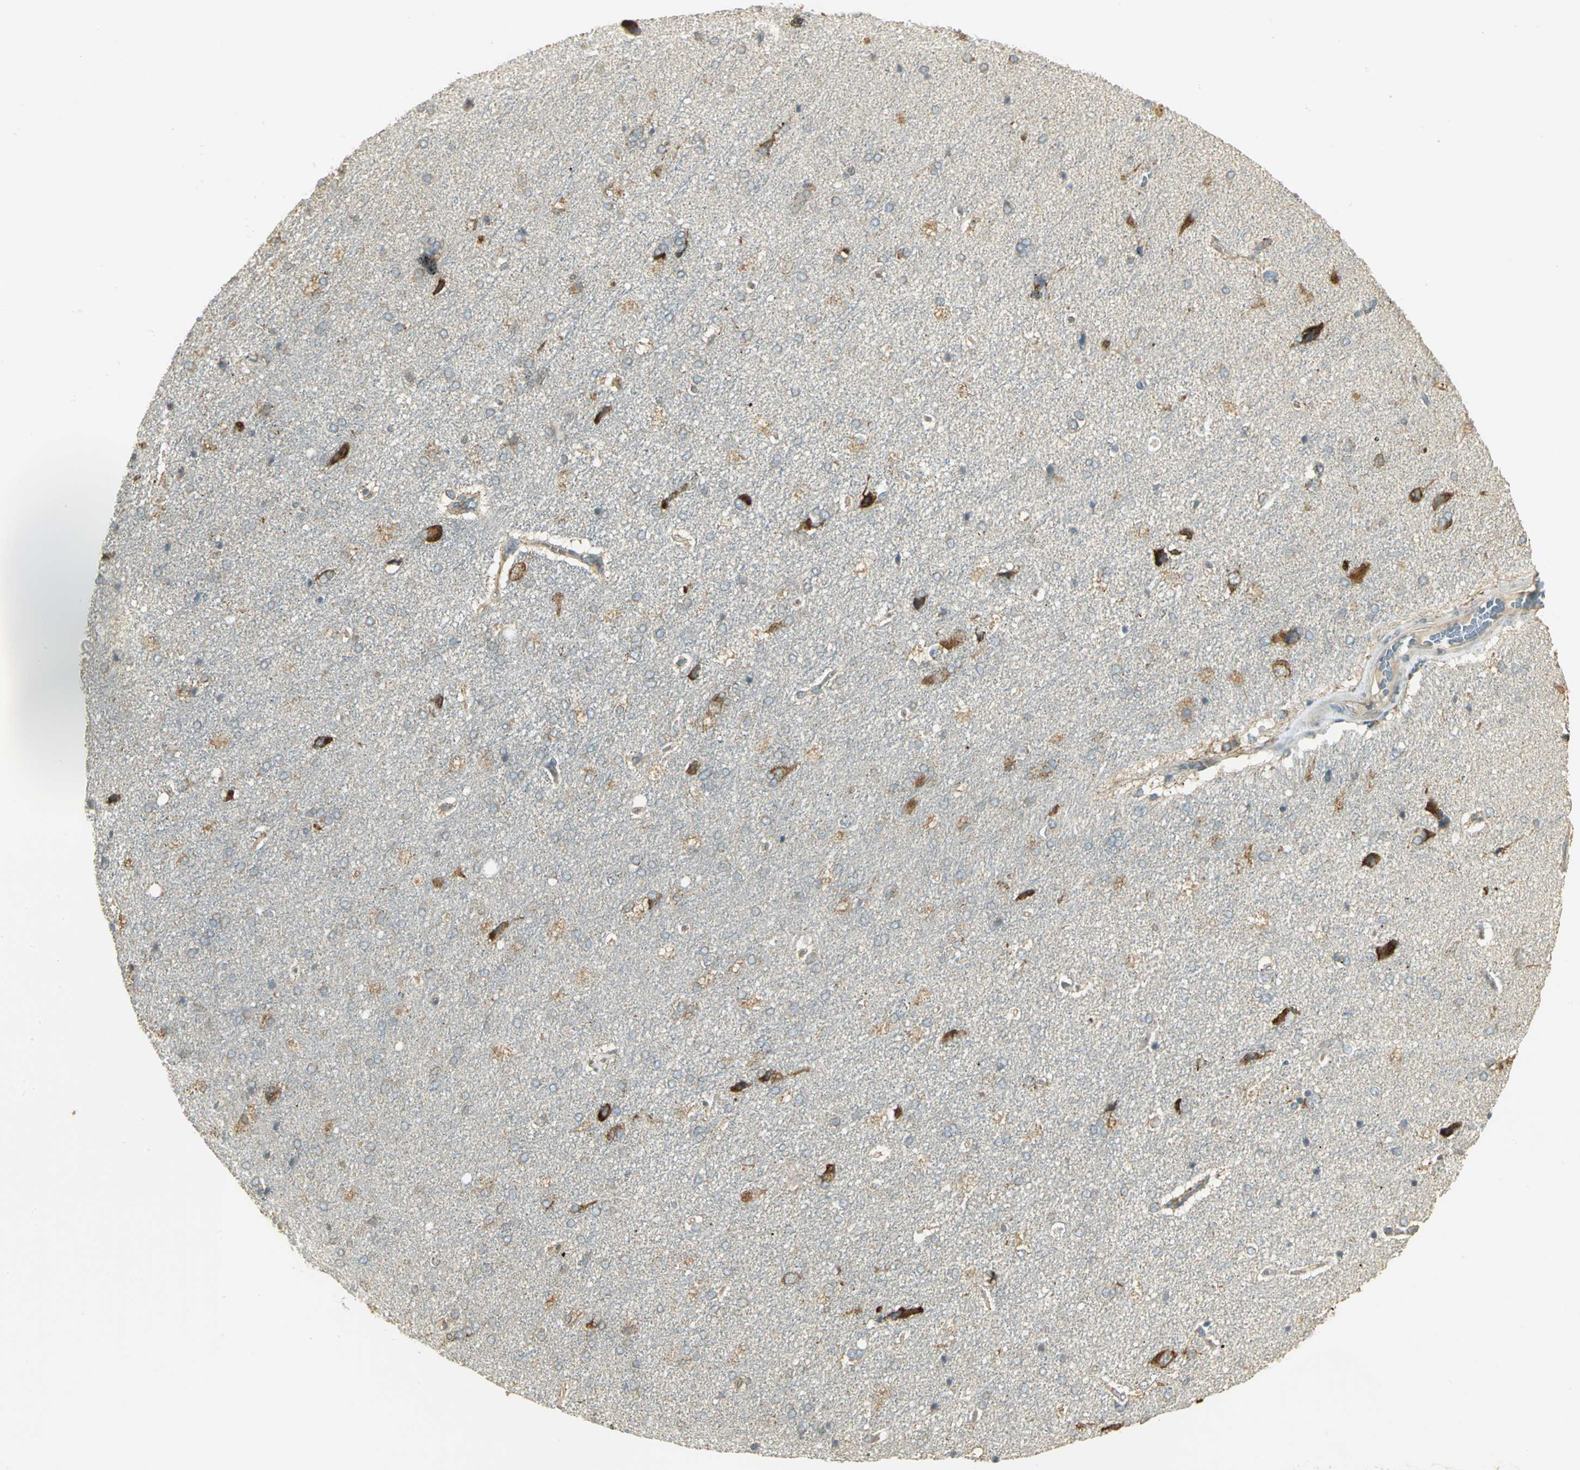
{"staining": {"intensity": "weak", "quantity": ">75%", "location": "cytoplasmic/membranous"}, "tissue": "cerebral cortex", "cell_type": "Endothelial cells", "image_type": "normal", "snomed": [{"axis": "morphology", "description": "Normal tissue, NOS"}, {"axis": "topography", "description": "Cerebral cortex"}], "caption": "This micrograph exhibits immunohistochemistry (IHC) staining of benign human cerebral cortex, with low weak cytoplasmic/membranous positivity in about >75% of endothelial cells.", "gene": "RARS1", "patient": {"sex": "male", "age": 62}}